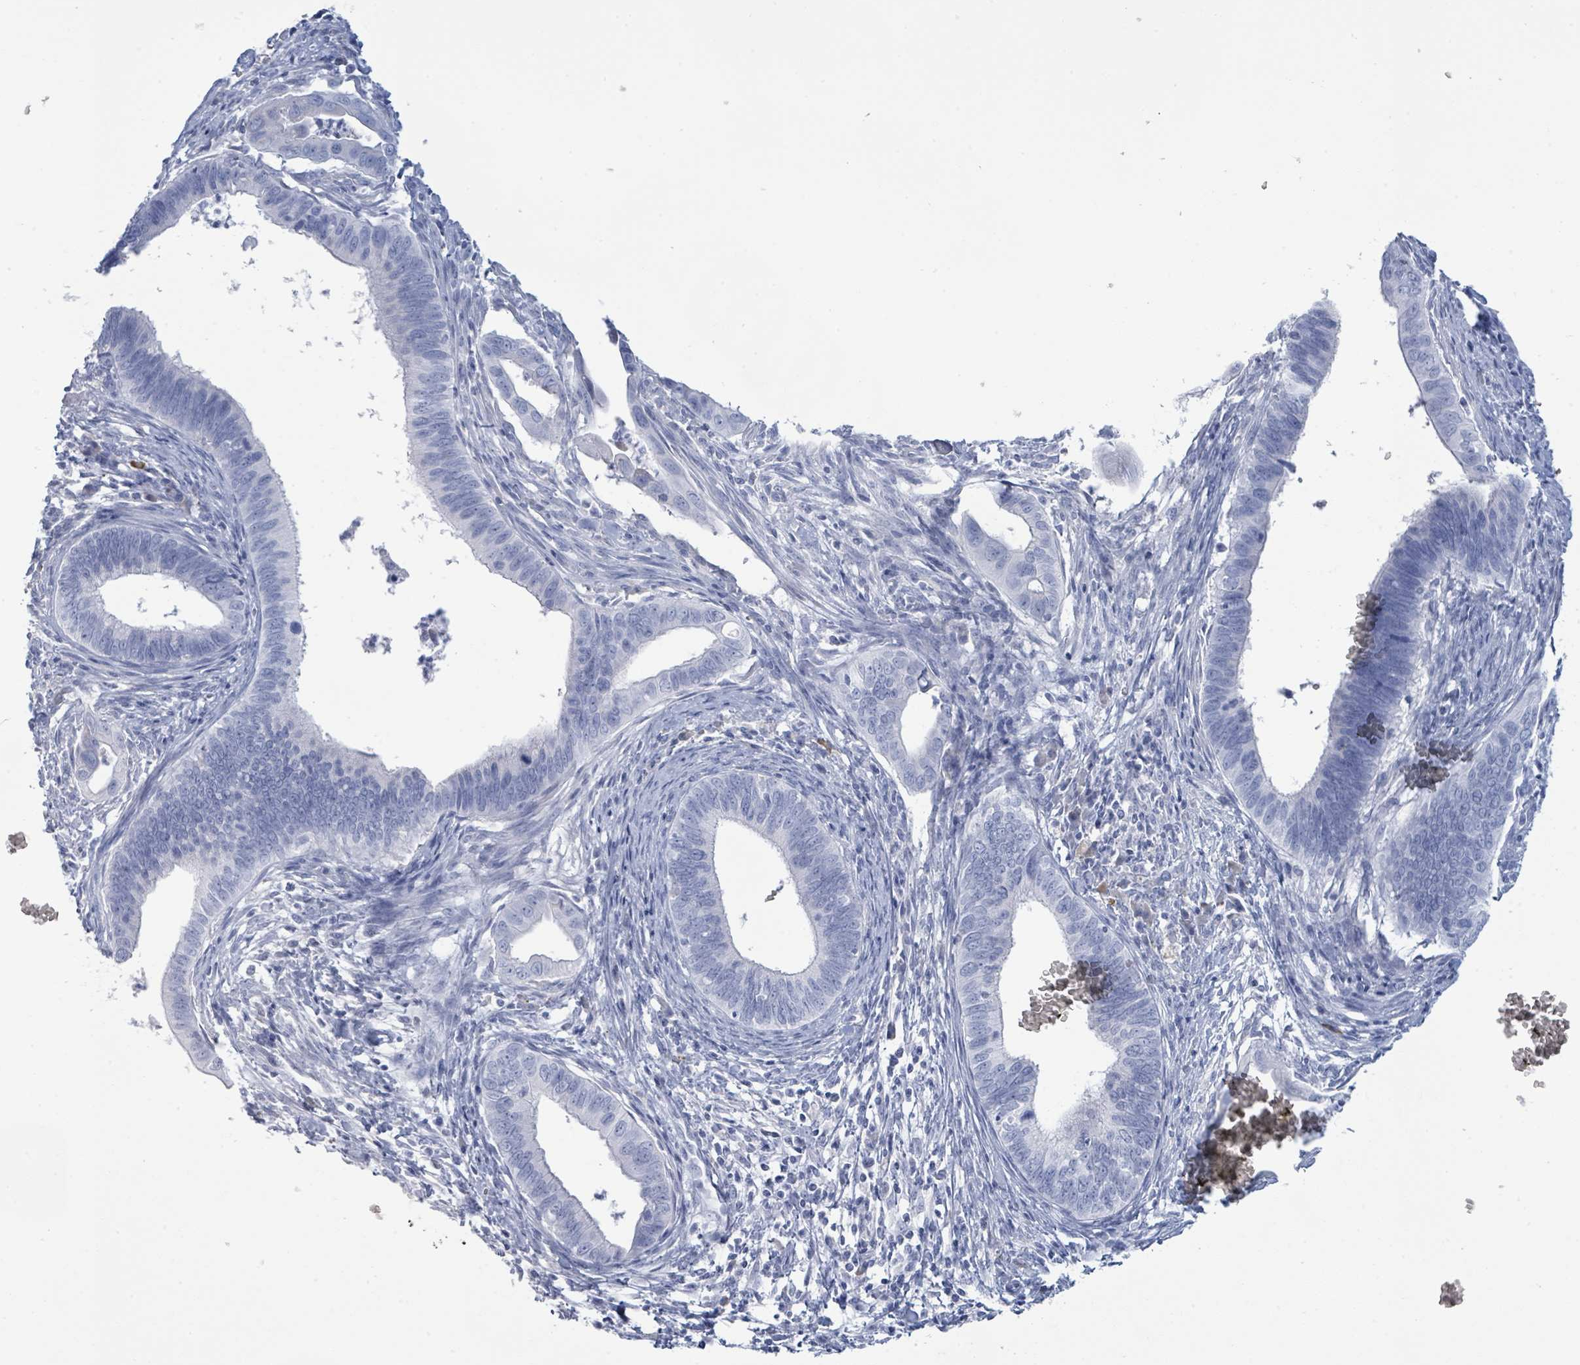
{"staining": {"intensity": "negative", "quantity": "none", "location": "none"}, "tissue": "cervical cancer", "cell_type": "Tumor cells", "image_type": "cancer", "snomed": [{"axis": "morphology", "description": "Adenocarcinoma, NOS"}, {"axis": "topography", "description": "Cervix"}], "caption": "Cervical cancer (adenocarcinoma) stained for a protein using immunohistochemistry shows no staining tumor cells.", "gene": "PGA3", "patient": {"sex": "female", "age": 42}}